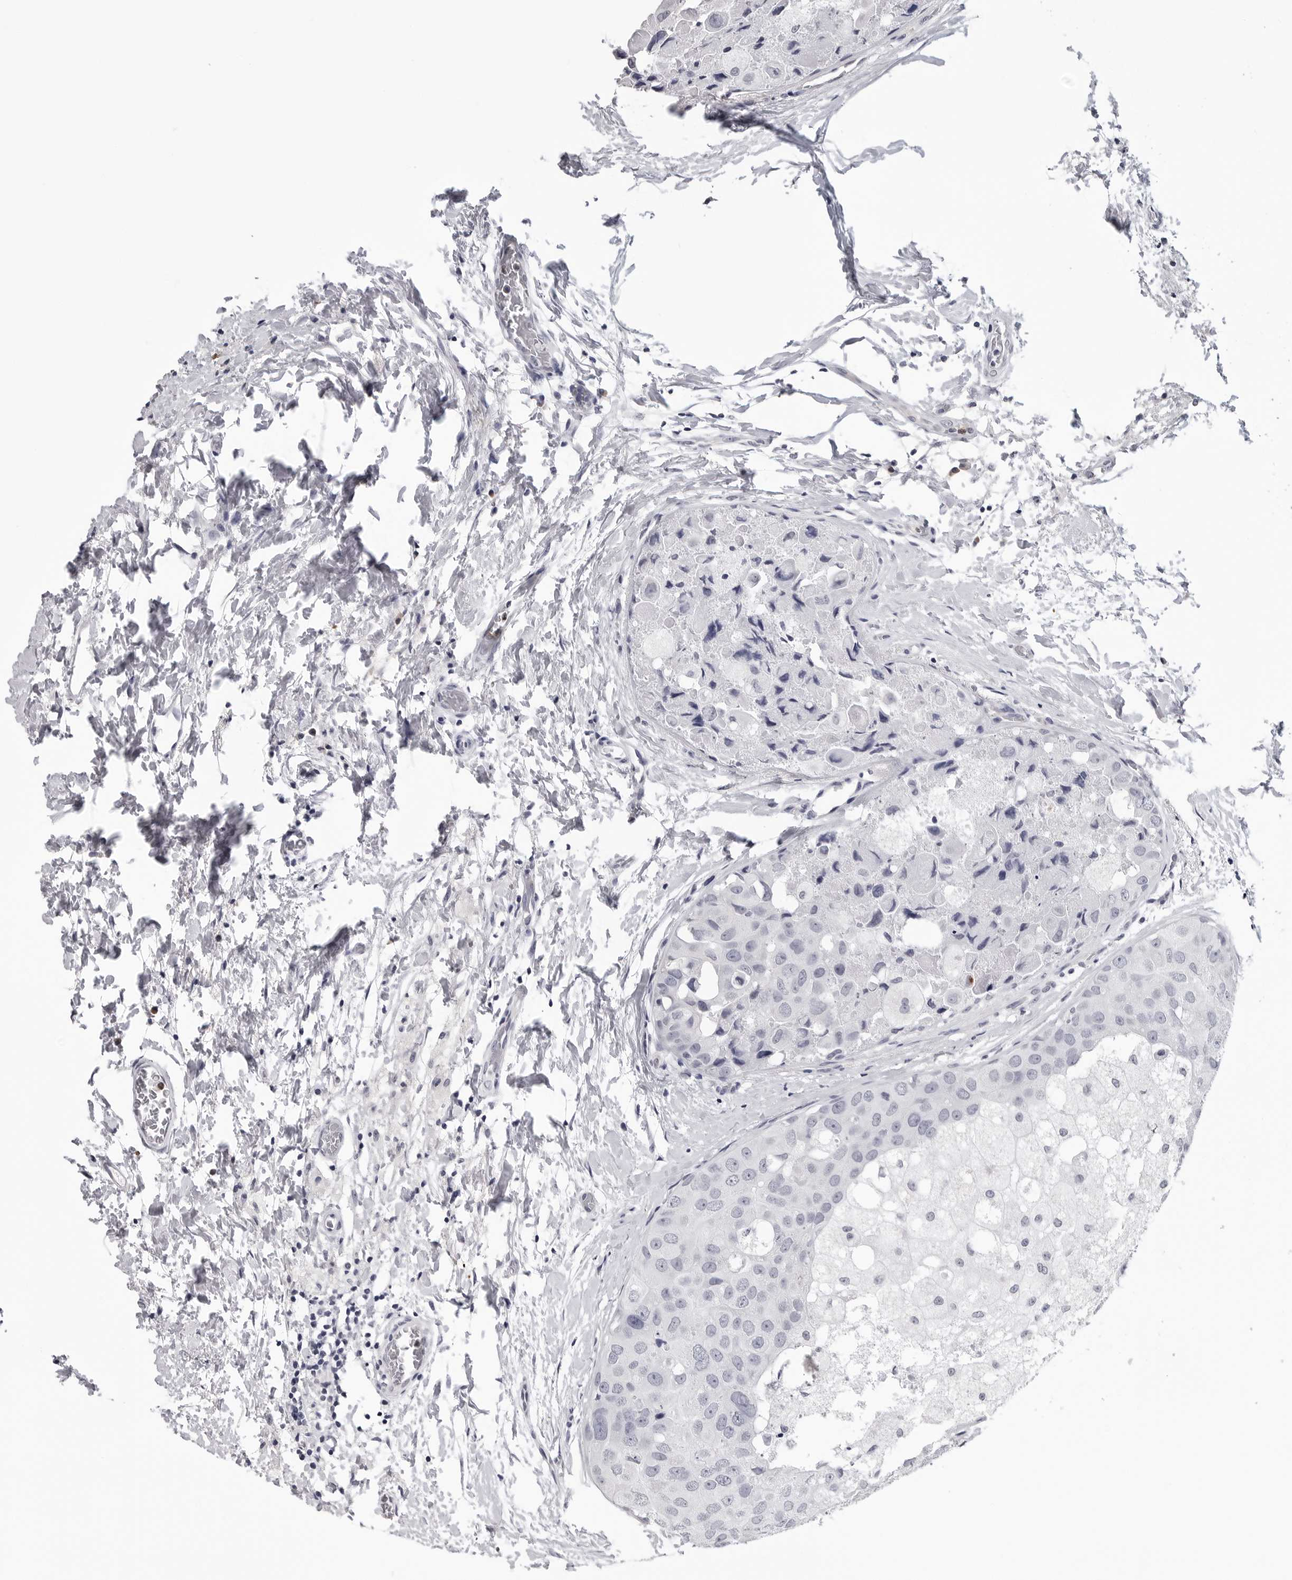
{"staining": {"intensity": "negative", "quantity": "none", "location": "none"}, "tissue": "breast cancer", "cell_type": "Tumor cells", "image_type": "cancer", "snomed": [{"axis": "morphology", "description": "Duct carcinoma"}, {"axis": "topography", "description": "Breast"}], "caption": "IHC photomicrograph of breast cancer stained for a protein (brown), which reveals no expression in tumor cells. (IHC, brightfield microscopy, high magnification).", "gene": "TRMT13", "patient": {"sex": "female", "age": 62}}